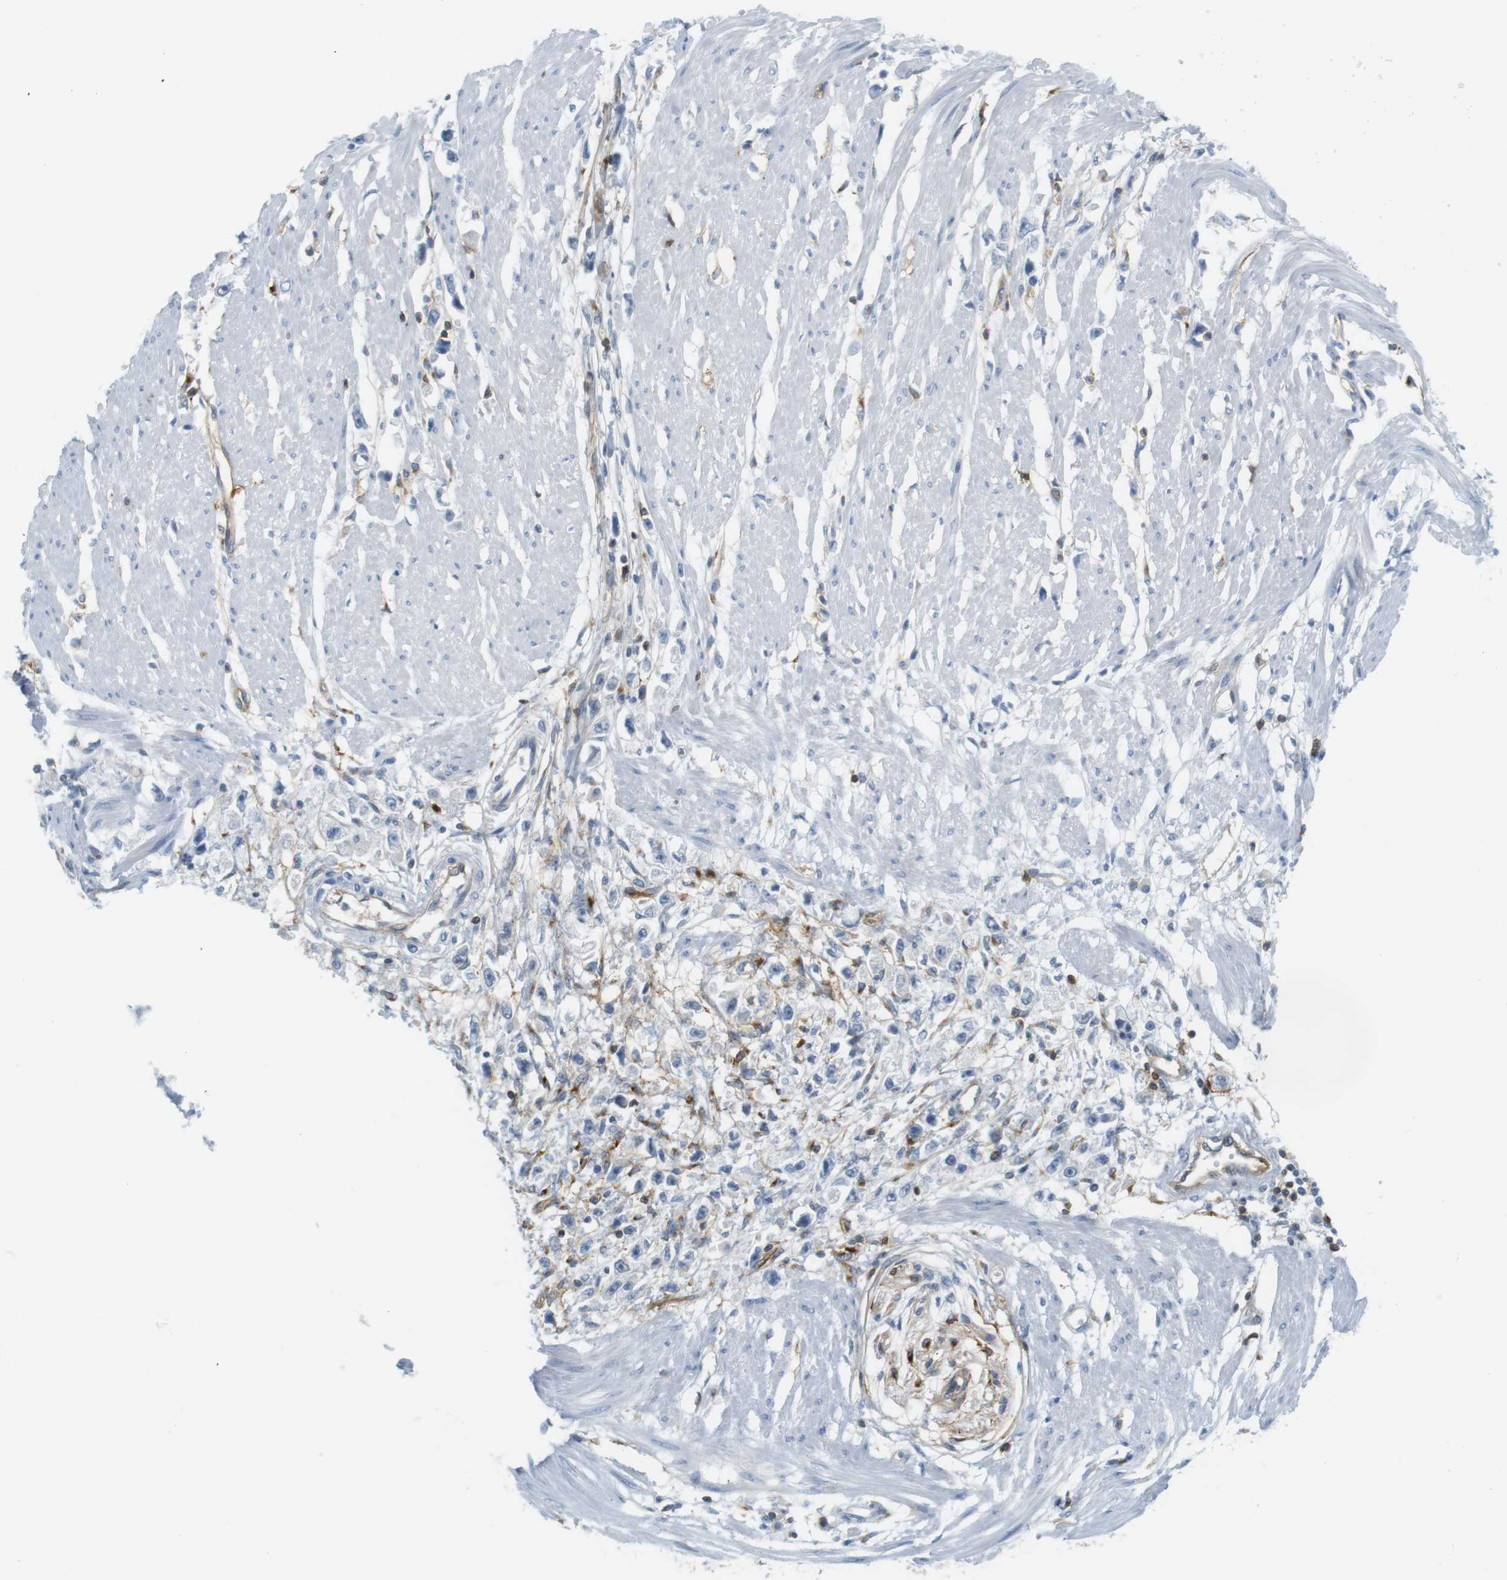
{"staining": {"intensity": "negative", "quantity": "none", "location": "none"}, "tissue": "stomach cancer", "cell_type": "Tumor cells", "image_type": "cancer", "snomed": [{"axis": "morphology", "description": "Adenocarcinoma, NOS"}, {"axis": "topography", "description": "Stomach"}], "caption": "Tumor cells show no significant protein positivity in stomach cancer (adenocarcinoma). (DAB (3,3'-diaminobenzidine) IHC visualized using brightfield microscopy, high magnification).", "gene": "F2R", "patient": {"sex": "female", "age": 59}}